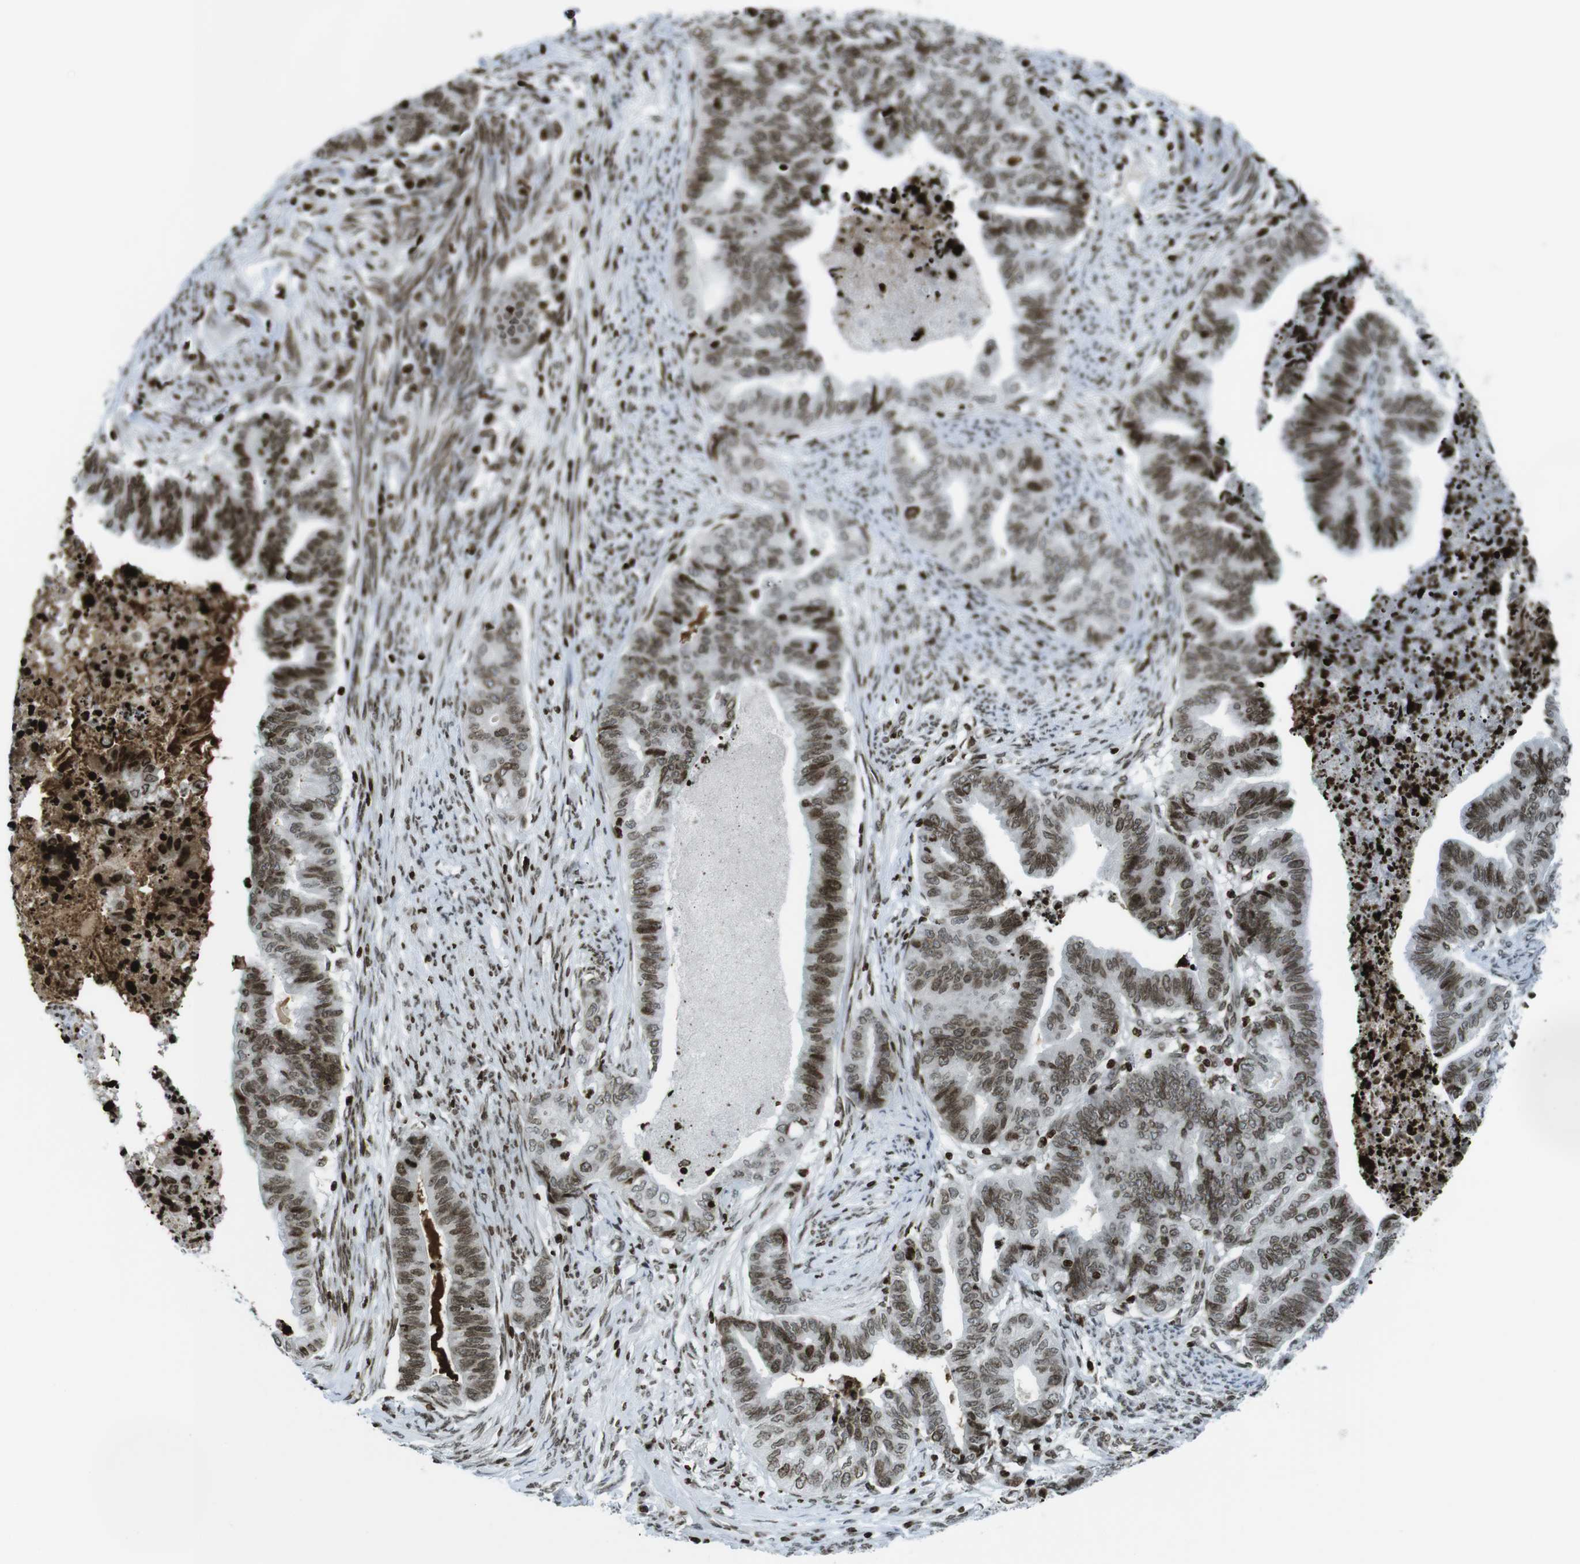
{"staining": {"intensity": "moderate", "quantity": ">75%", "location": "nuclear"}, "tissue": "endometrial cancer", "cell_type": "Tumor cells", "image_type": "cancer", "snomed": [{"axis": "morphology", "description": "Adenocarcinoma, NOS"}, {"axis": "topography", "description": "Endometrium"}], "caption": "Protein expression analysis of adenocarcinoma (endometrial) demonstrates moderate nuclear positivity in approximately >75% of tumor cells.", "gene": "H2AC8", "patient": {"sex": "female", "age": 79}}